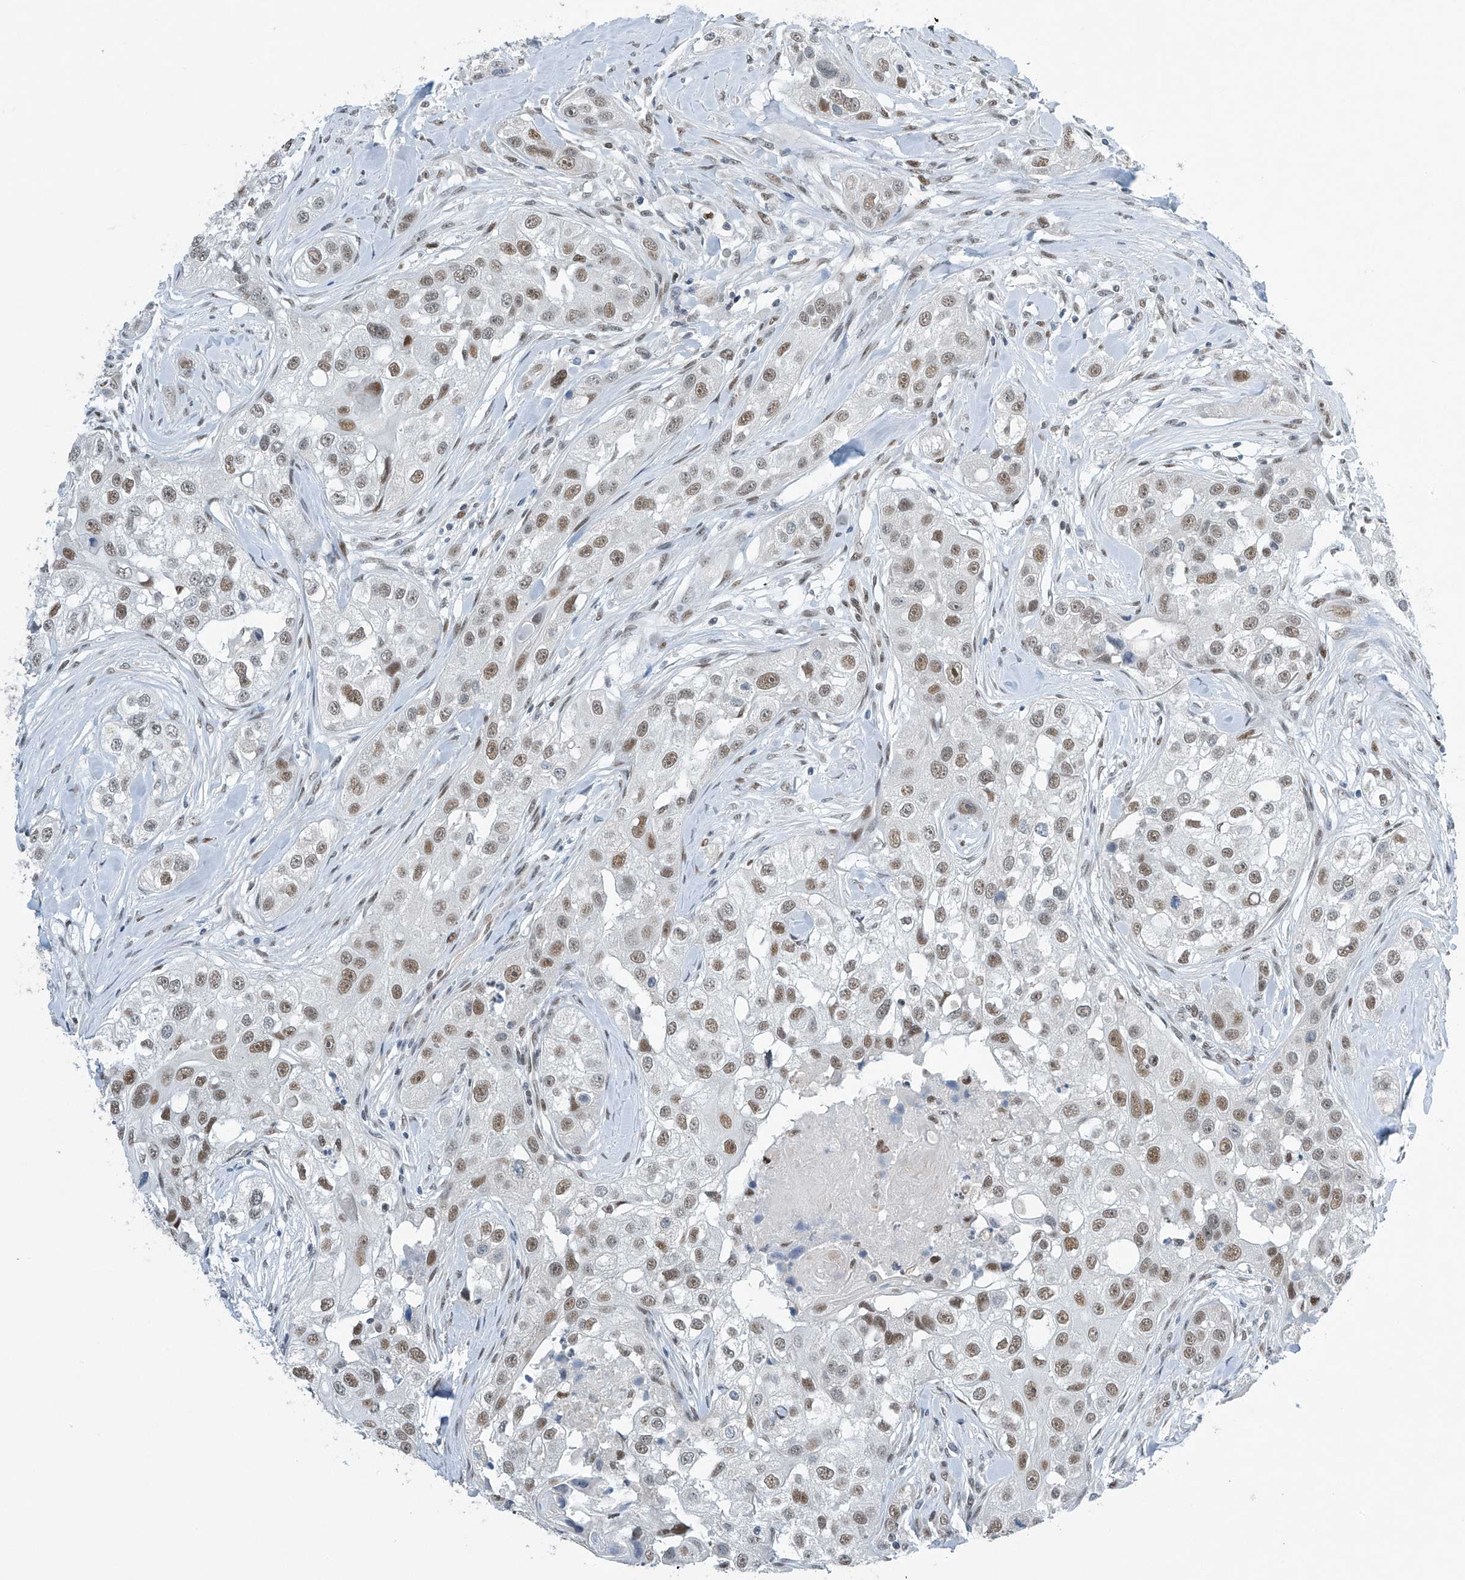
{"staining": {"intensity": "moderate", "quantity": ">75%", "location": "nuclear"}, "tissue": "head and neck cancer", "cell_type": "Tumor cells", "image_type": "cancer", "snomed": [{"axis": "morphology", "description": "Normal tissue, NOS"}, {"axis": "morphology", "description": "Squamous cell carcinoma, NOS"}, {"axis": "topography", "description": "Skeletal muscle"}, {"axis": "topography", "description": "Head-Neck"}], "caption": "Protein expression analysis of squamous cell carcinoma (head and neck) shows moderate nuclear expression in approximately >75% of tumor cells. (Stains: DAB (3,3'-diaminobenzidine) in brown, nuclei in blue, Microscopy: brightfield microscopy at high magnification).", "gene": "TAF8", "patient": {"sex": "male", "age": 51}}